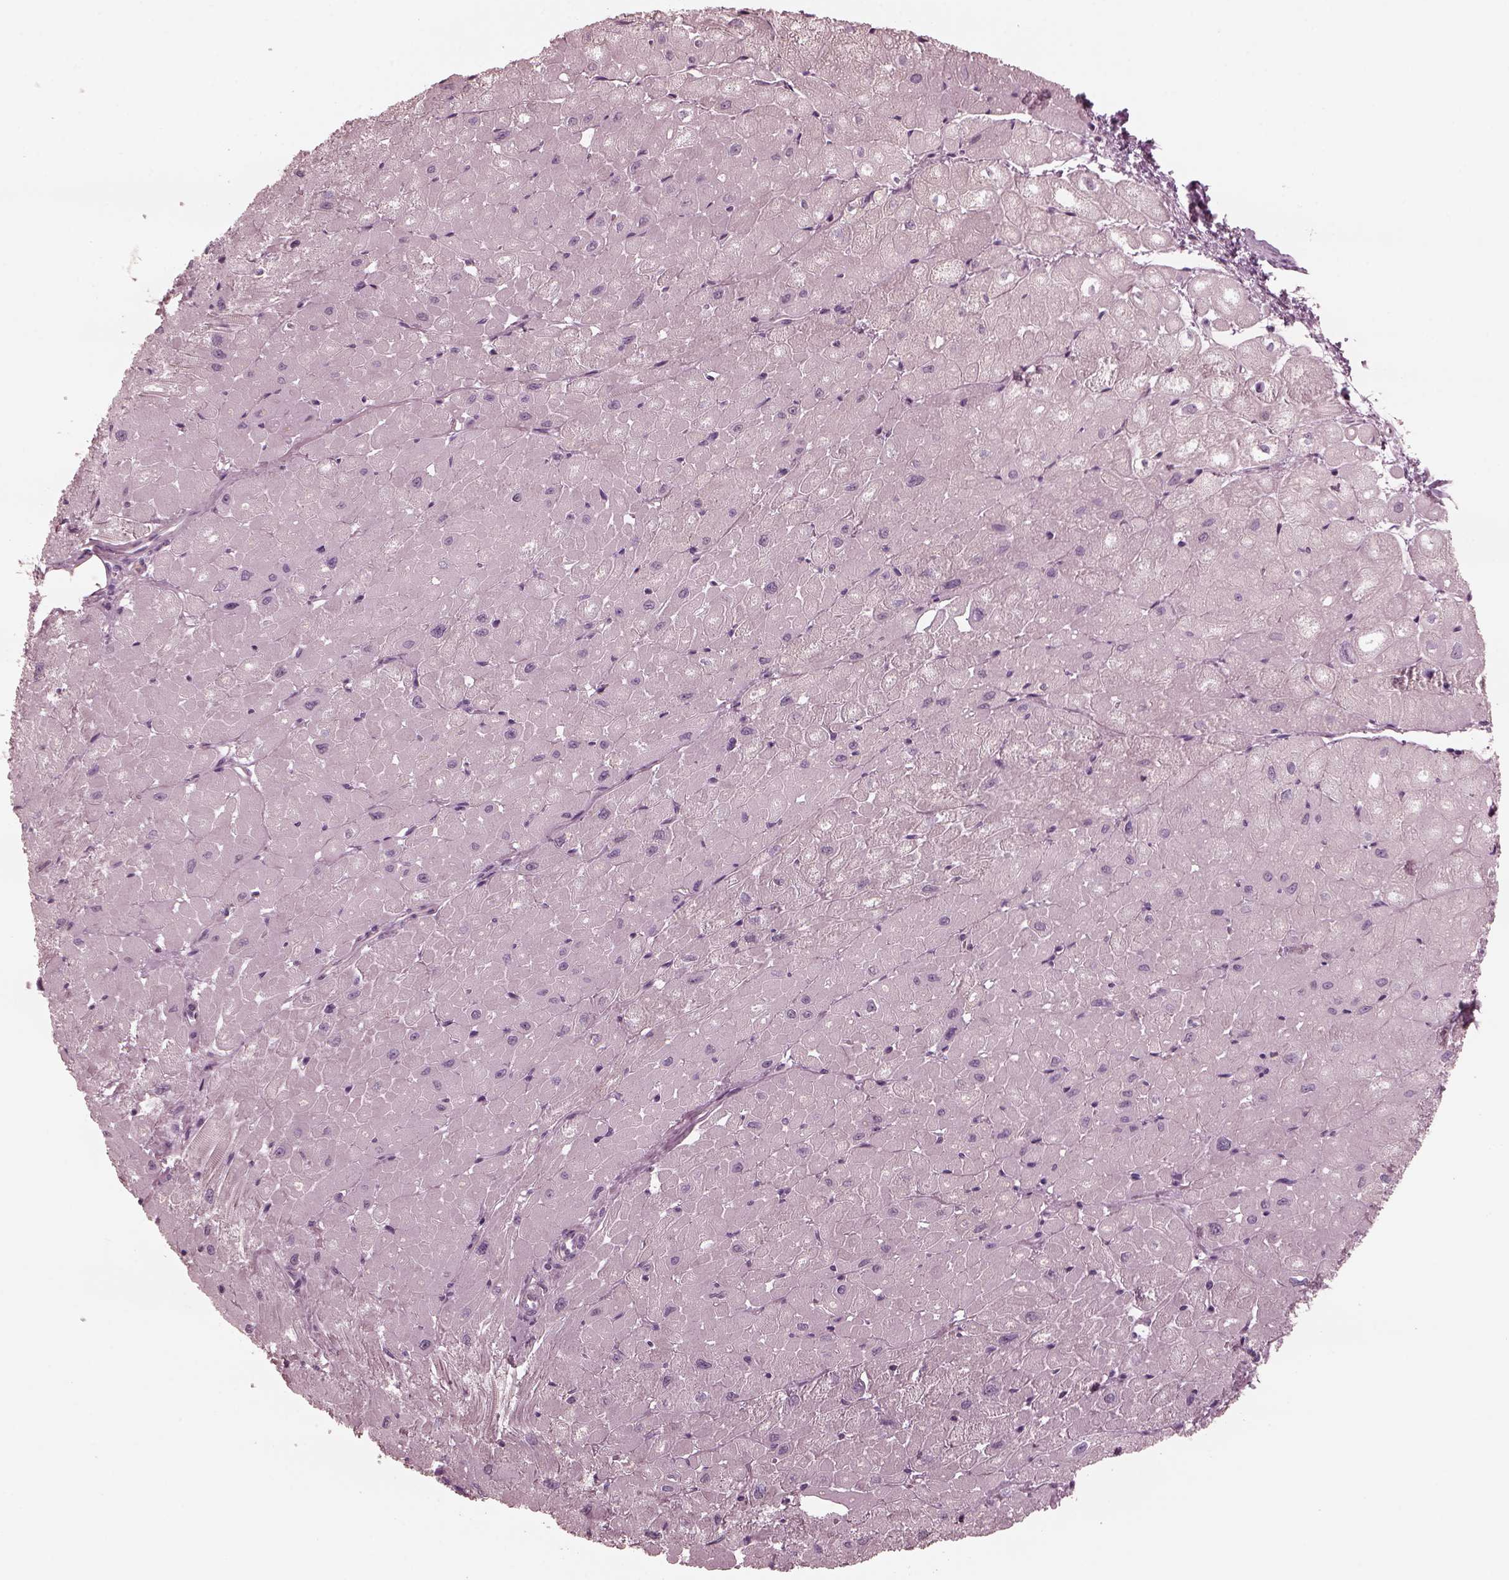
{"staining": {"intensity": "negative", "quantity": "none", "location": "none"}, "tissue": "heart muscle", "cell_type": "Cardiomyocytes", "image_type": "normal", "snomed": [{"axis": "morphology", "description": "Normal tissue, NOS"}, {"axis": "topography", "description": "Heart"}], "caption": "An immunohistochemistry (IHC) micrograph of benign heart muscle is shown. There is no staining in cardiomyocytes of heart muscle. The staining is performed using DAB brown chromogen with nuclei counter-stained in using hematoxylin.", "gene": "YY2", "patient": {"sex": "male", "age": 62}}